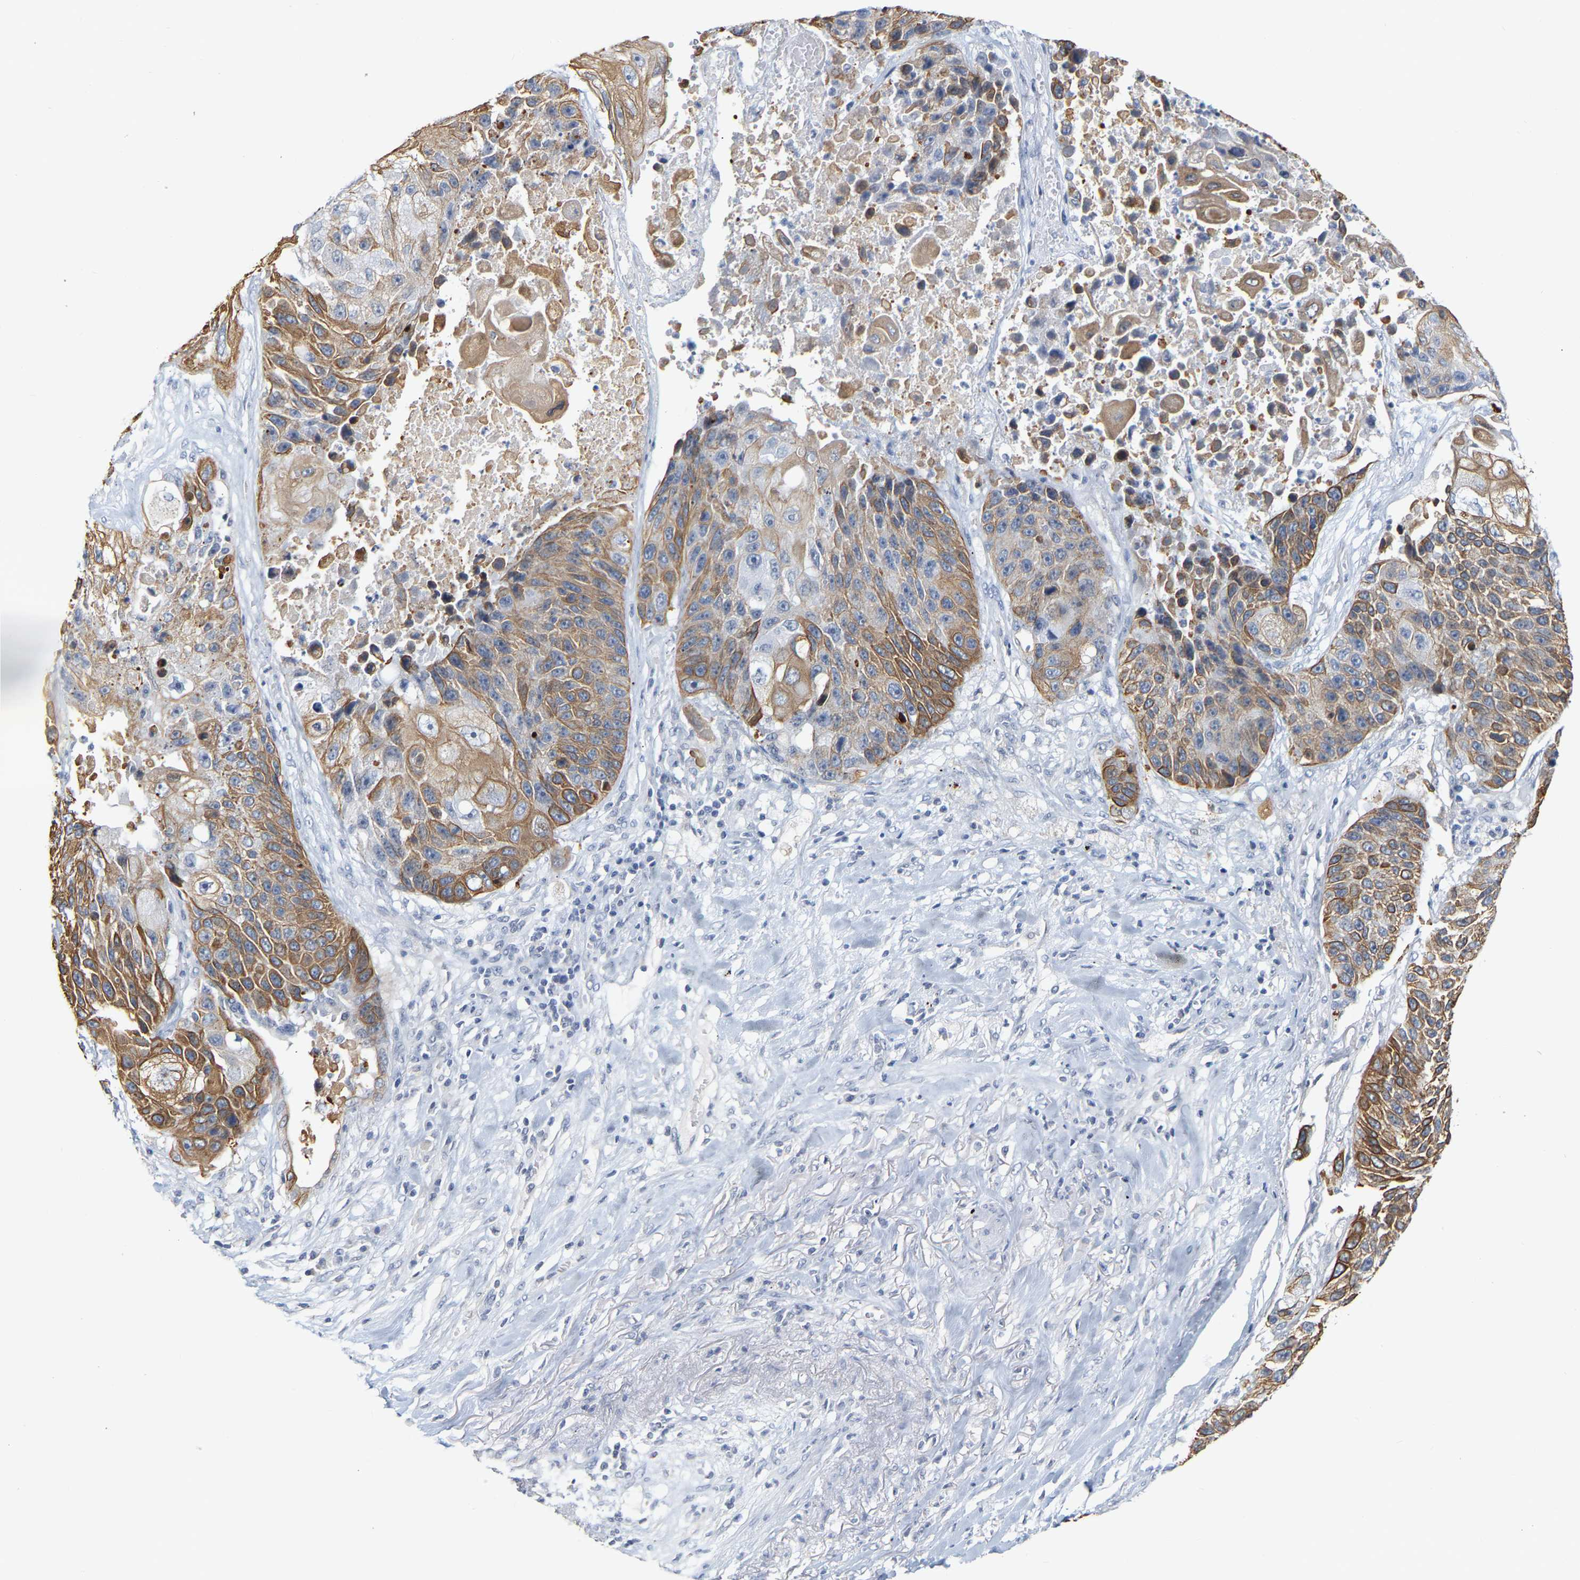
{"staining": {"intensity": "moderate", "quantity": ">75%", "location": "cytoplasmic/membranous"}, "tissue": "lung cancer", "cell_type": "Tumor cells", "image_type": "cancer", "snomed": [{"axis": "morphology", "description": "Squamous cell carcinoma, NOS"}, {"axis": "topography", "description": "Lung"}], "caption": "Moderate cytoplasmic/membranous expression is appreciated in about >75% of tumor cells in lung cancer (squamous cell carcinoma). The staining was performed using DAB (3,3'-diaminobenzidine) to visualize the protein expression in brown, while the nuclei were stained in blue with hematoxylin (Magnification: 20x).", "gene": "KRT76", "patient": {"sex": "male", "age": 61}}